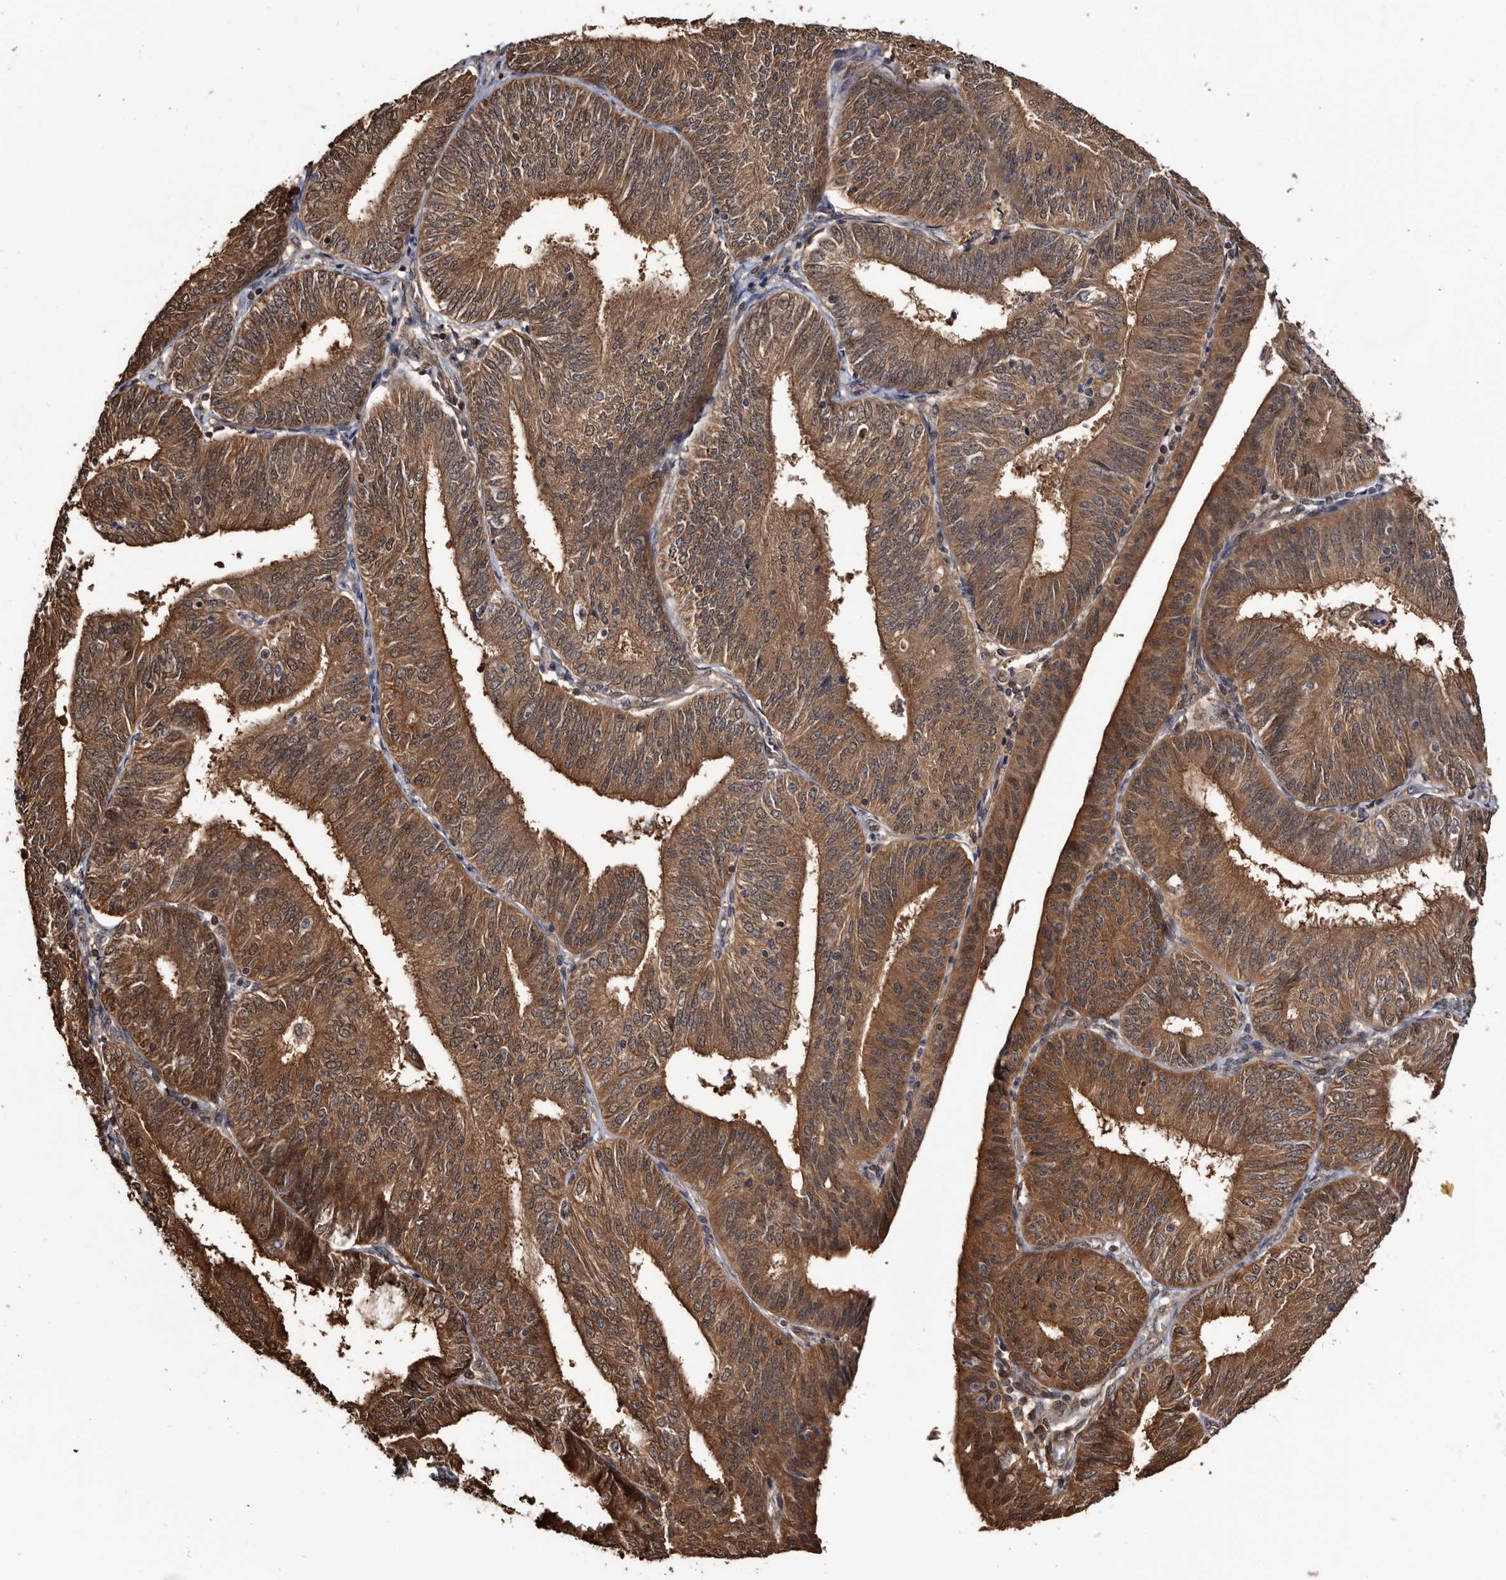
{"staining": {"intensity": "strong", "quantity": ">75%", "location": "cytoplasmic/membranous"}, "tissue": "endometrial cancer", "cell_type": "Tumor cells", "image_type": "cancer", "snomed": [{"axis": "morphology", "description": "Adenocarcinoma, NOS"}, {"axis": "topography", "description": "Endometrium"}], "caption": "Immunohistochemistry (IHC) photomicrograph of neoplastic tissue: endometrial cancer (adenocarcinoma) stained using immunohistochemistry (IHC) demonstrates high levels of strong protein expression localized specifically in the cytoplasmic/membranous of tumor cells, appearing as a cytoplasmic/membranous brown color.", "gene": "TTI2", "patient": {"sex": "female", "age": 58}}